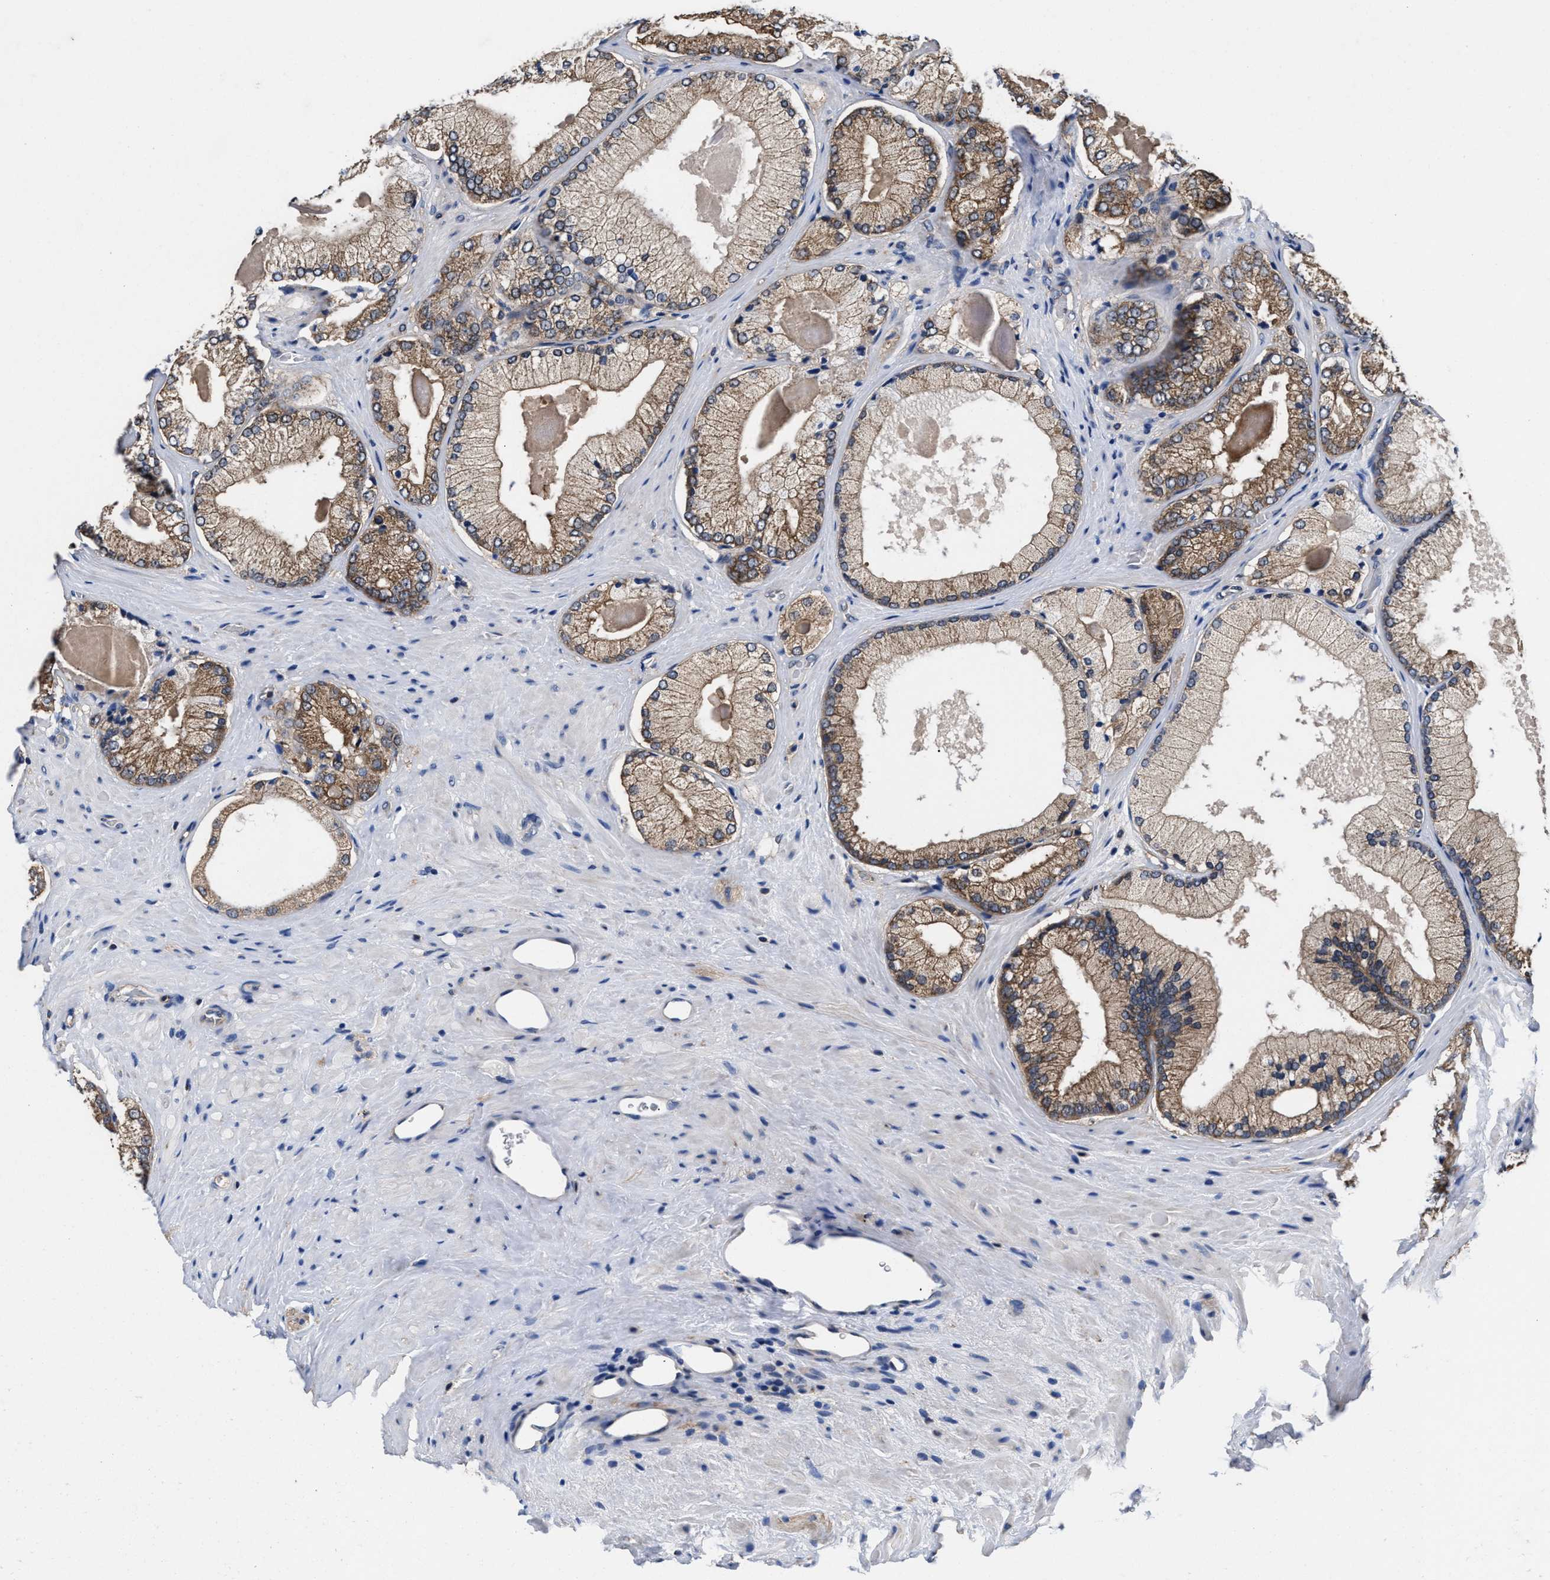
{"staining": {"intensity": "moderate", "quantity": ">75%", "location": "cytoplasmic/membranous"}, "tissue": "prostate cancer", "cell_type": "Tumor cells", "image_type": "cancer", "snomed": [{"axis": "morphology", "description": "Adenocarcinoma, Low grade"}, {"axis": "topography", "description": "Prostate"}], "caption": "Human prostate low-grade adenocarcinoma stained for a protein (brown) exhibits moderate cytoplasmic/membranous positive staining in approximately >75% of tumor cells.", "gene": "ACLY", "patient": {"sex": "male", "age": 65}}